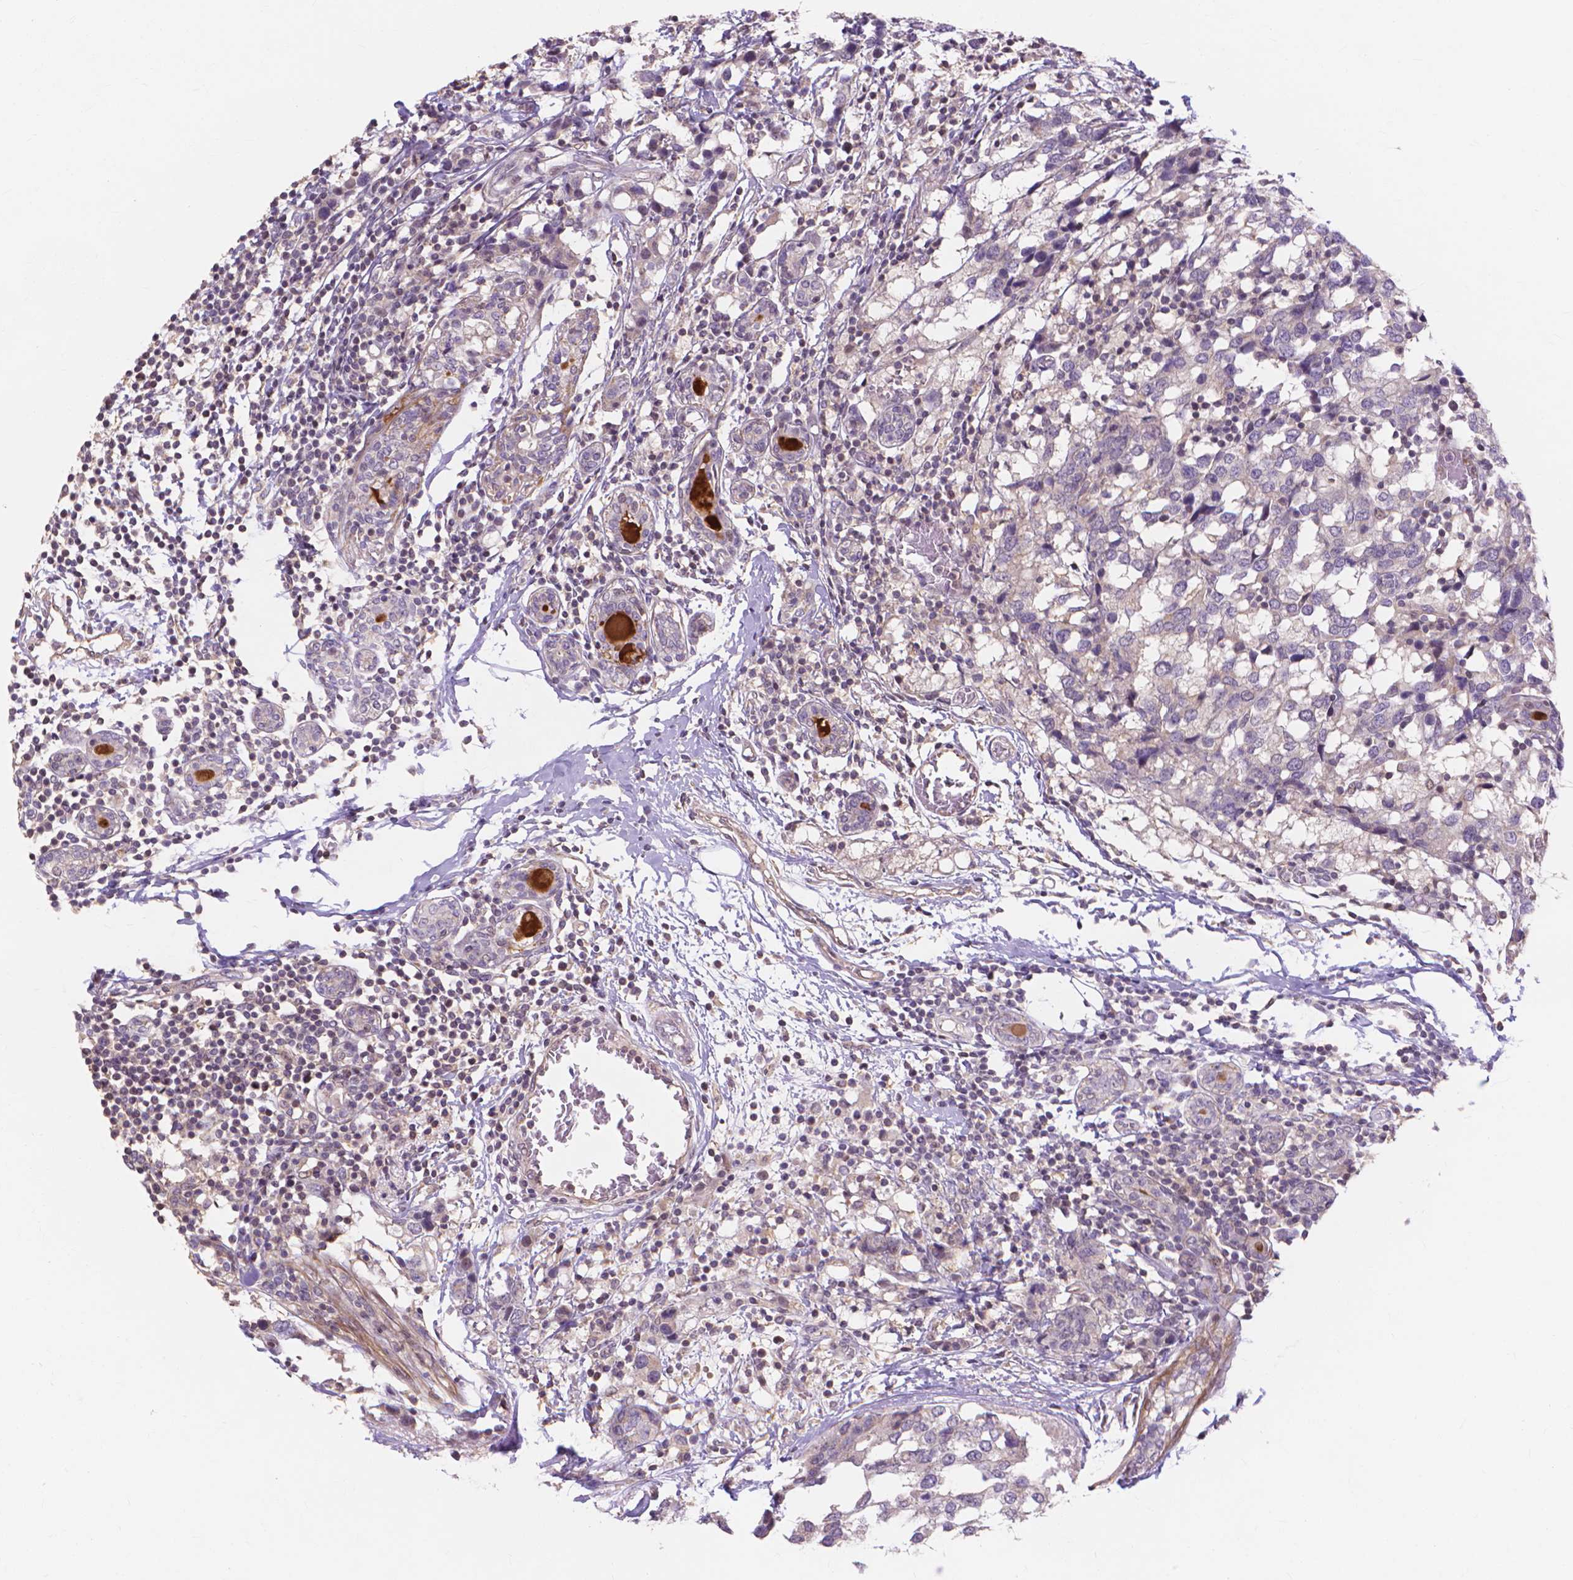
{"staining": {"intensity": "negative", "quantity": "none", "location": "none"}, "tissue": "breast cancer", "cell_type": "Tumor cells", "image_type": "cancer", "snomed": [{"axis": "morphology", "description": "Lobular carcinoma"}, {"axis": "topography", "description": "Breast"}], "caption": "Lobular carcinoma (breast) was stained to show a protein in brown. There is no significant expression in tumor cells. (DAB (3,3'-diaminobenzidine) immunohistochemistry (IHC), high magnification).", "gene": "PRDM13", "patient": {"sex": "female", "age": 59}}